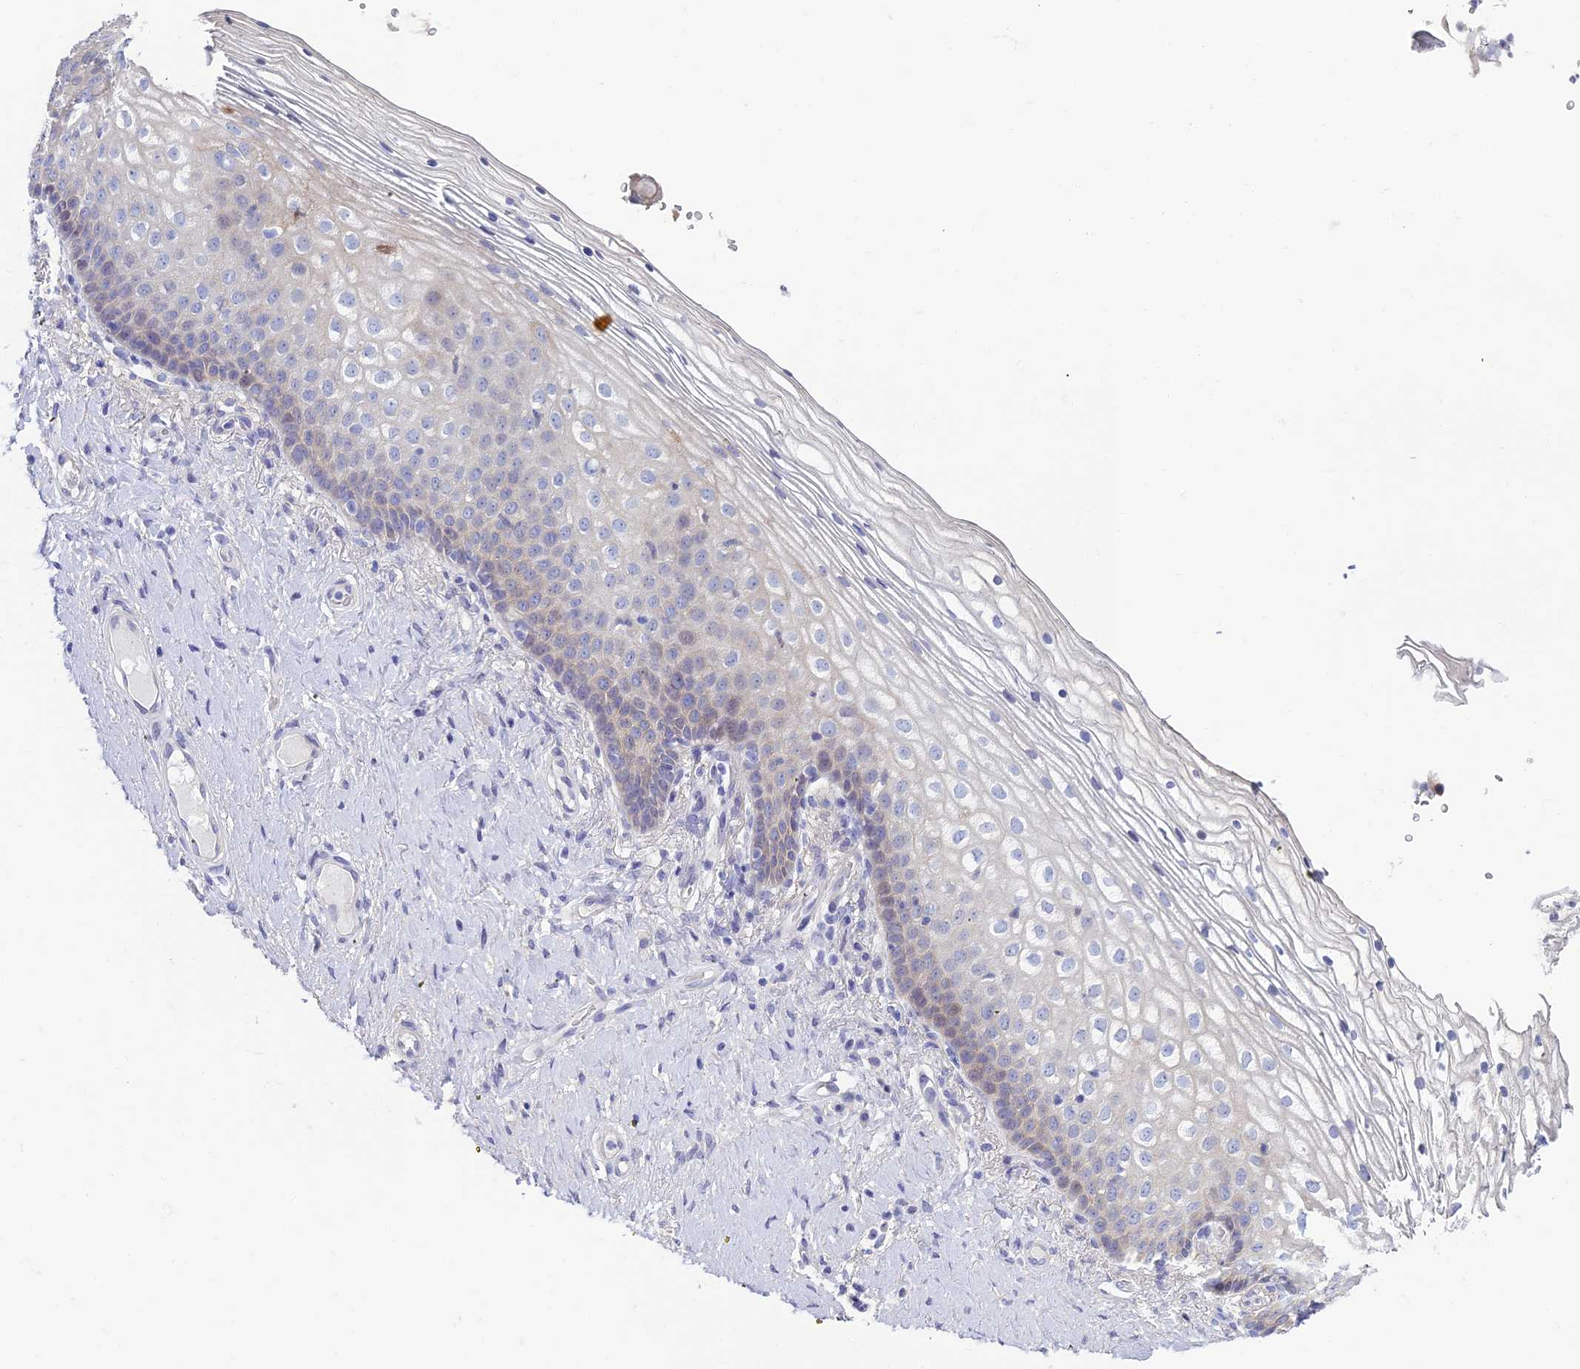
{"staining": {"intensity": "weak", "quantity": "<25%", "location": "cytoplasmic/membranous"}, "tissue": "vagina", "cell_type": "Squamous epithelial cells", "image_type": "normal", "snomed": [{"axis": "morphology", "description": "Normal tissue, NOS"}, {"axis": "topography", "description": "Vagina"}], "caption": "Immunohistochemistry of normal human vagina reveals no positivity in squamous epithelial cells.", "gene": "NEURL1", "patient": {"sex": "female", "age": 60}}